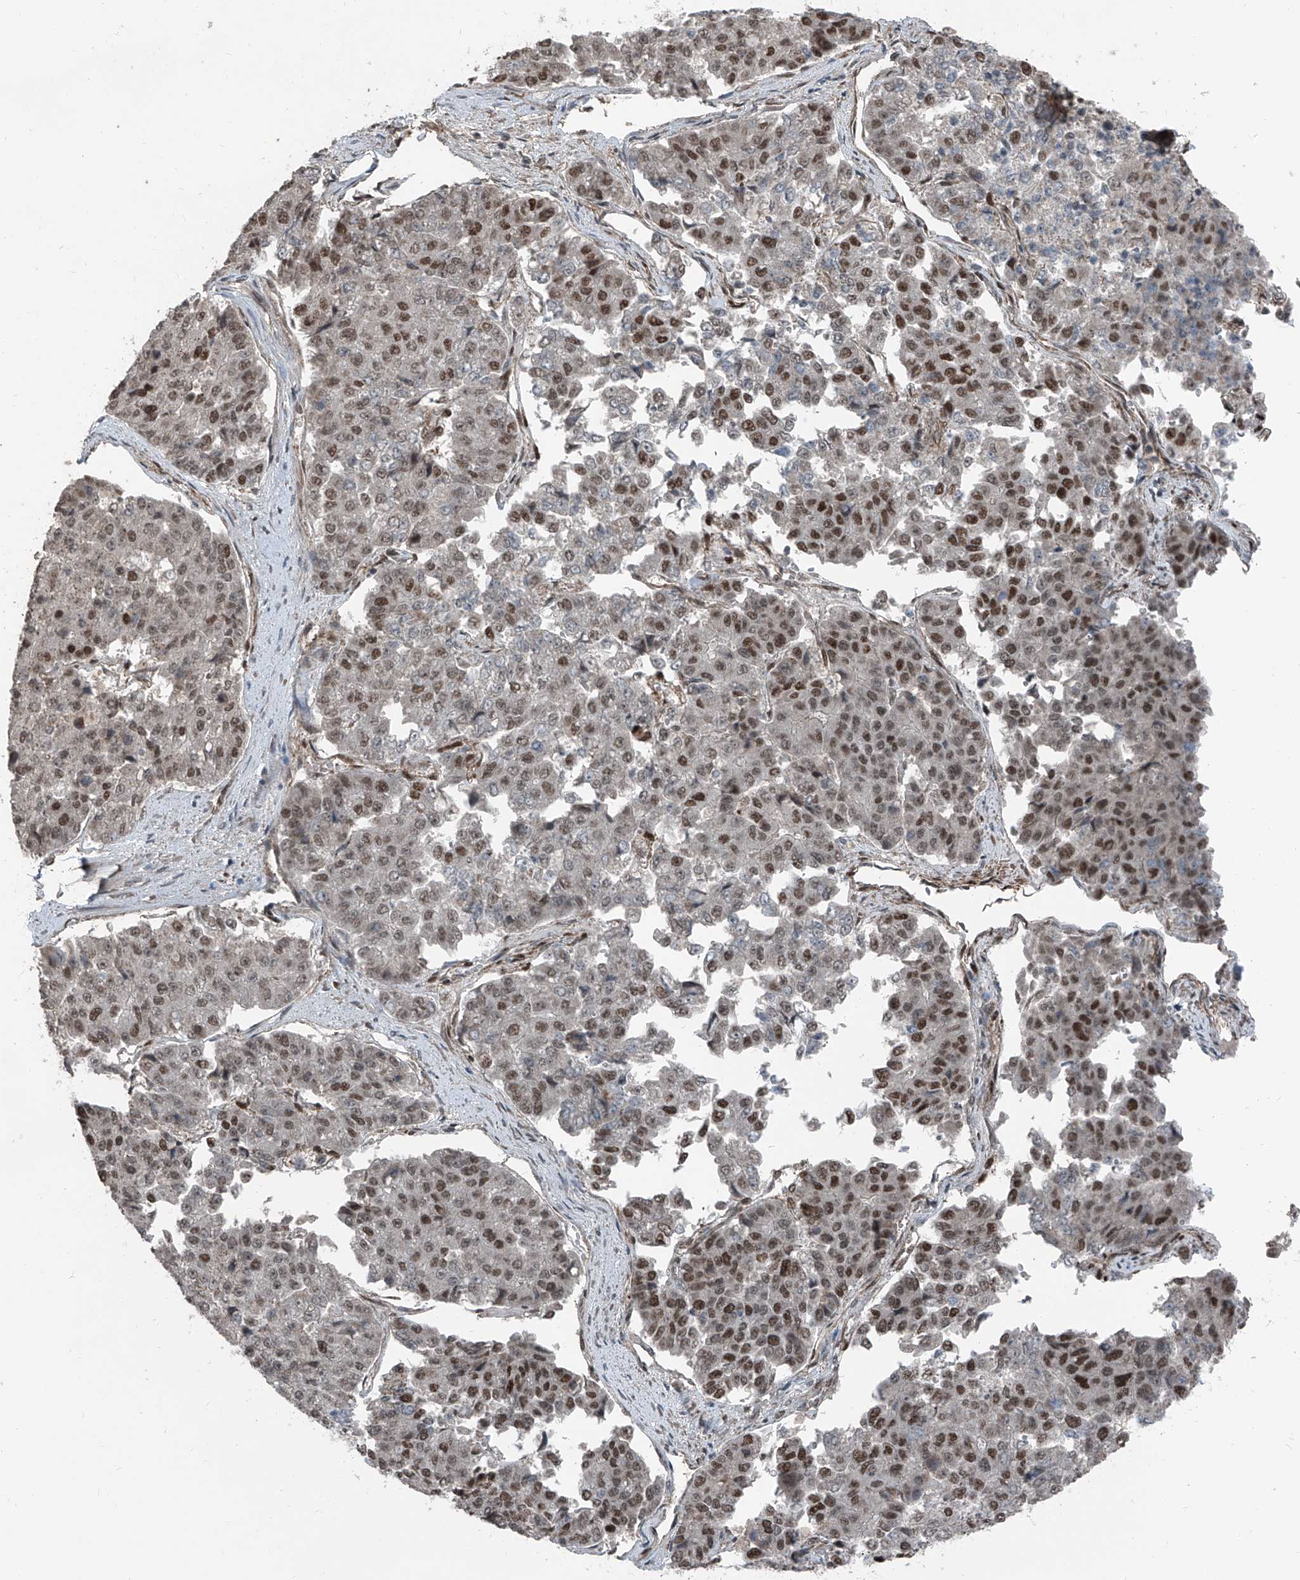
{"staining": {"intensity": "moderate", "quantity": "25%-75%", "location": "nuclear"}, "tissue": "pancreatic cancer", "cell_type": "Tumor cells", "image_type": "cancer", "snomed": [{"axis": "morphology", "description": "Adenocarcinoma, NOS"}, {"axis": "topography", "description": "Pancreas"}], "caption": "The photomicrograph demonstrates staining of pancreatic cancer, revealing moderate nuclear protein staining (brown color) within tumor cells.", "gene": "ZNF570", "patient": {"sex": "male", "age": 50}}